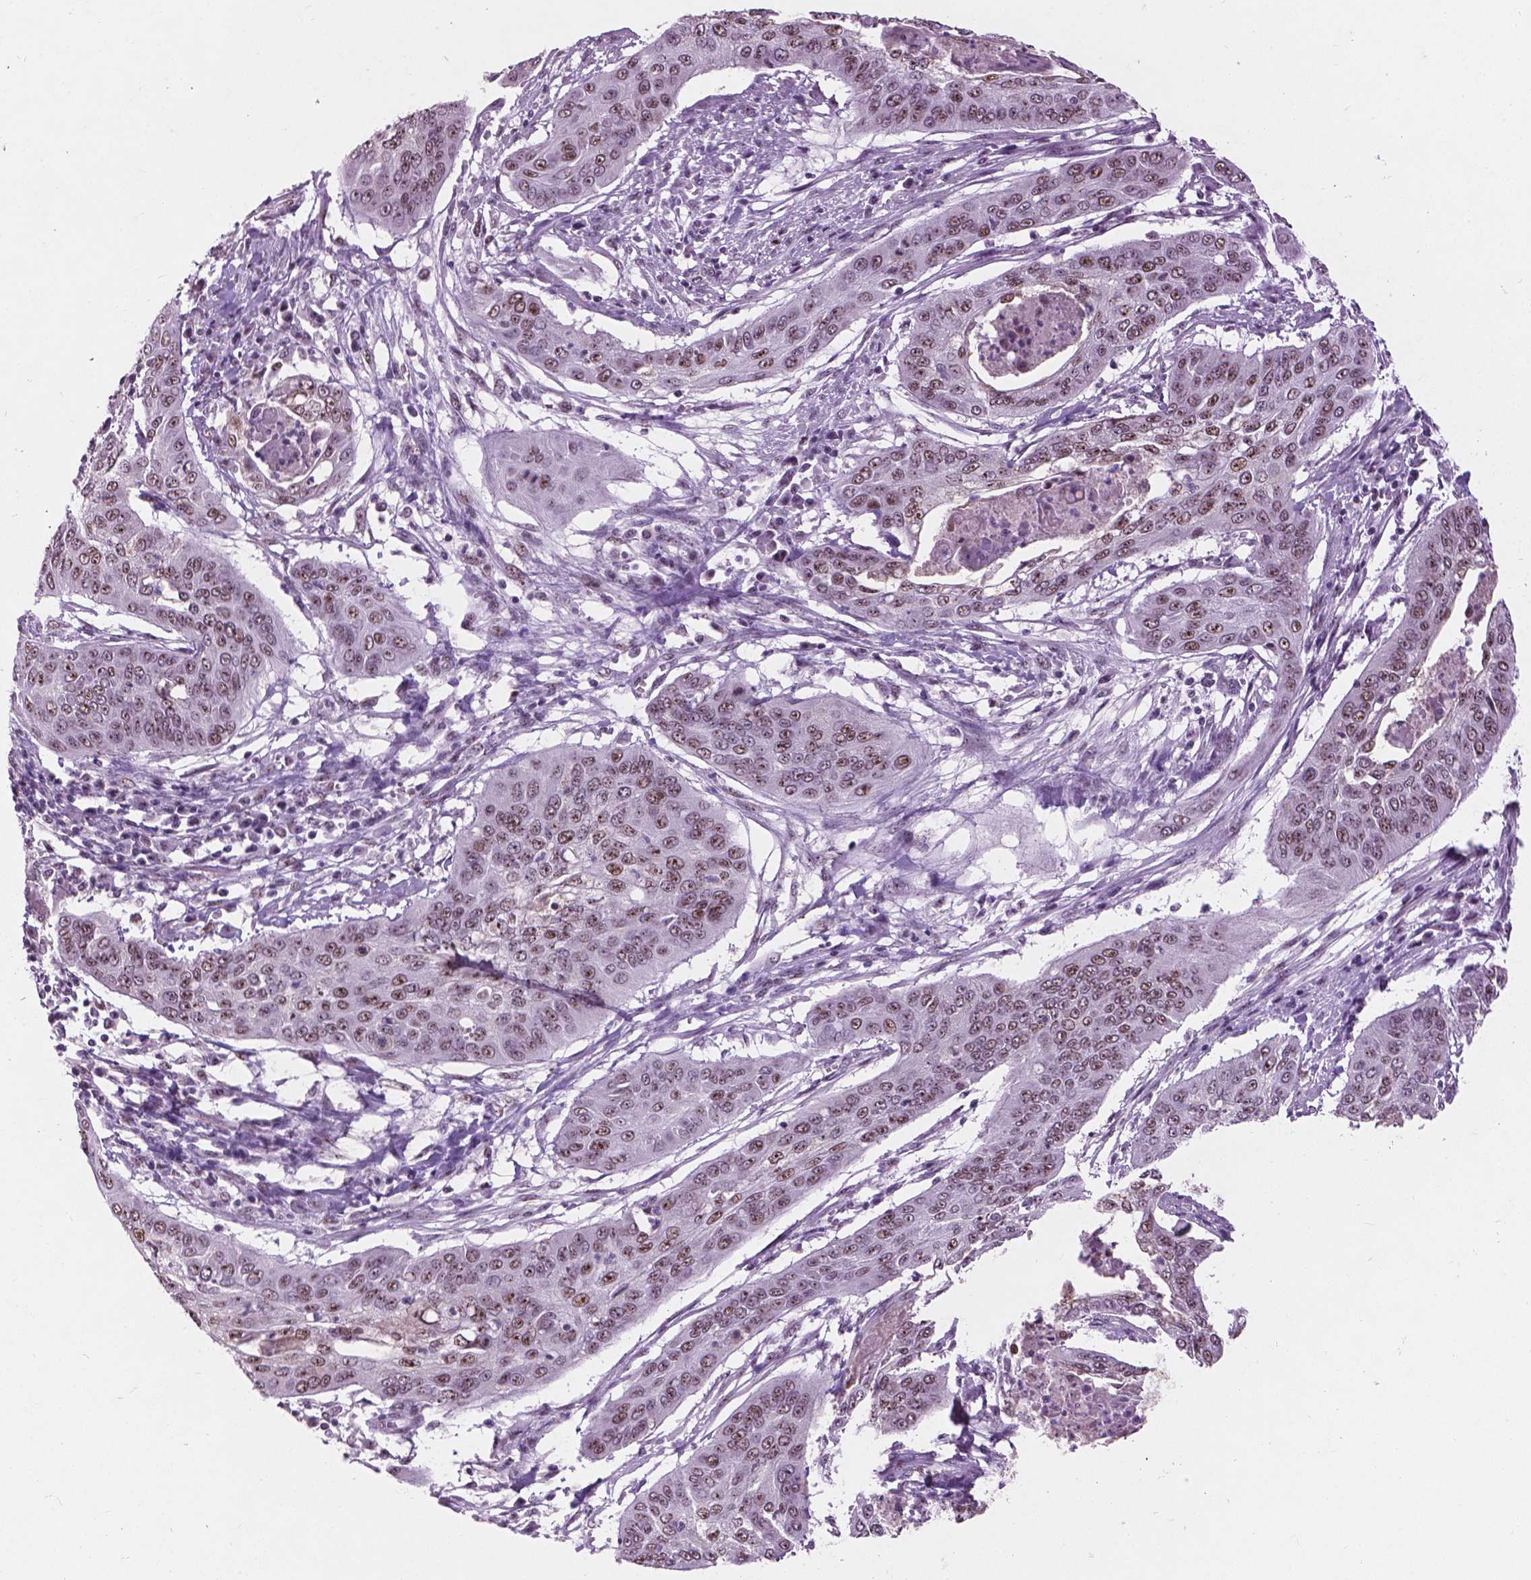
{"staining": {"intensity": "moderate", "quantity": ">75%", "location": "nuclear"}, "tissue": "cervical cancer", "cell_type": "Tumor cells", "image_type": "cancer", "snomed": [{"axis": "morphology", "description": "Squamous cell carcinoma, NOS"}, {"axis": "topography", "description": "Cervix"}], "caption": "Cervical squamous cell carcinoma was stained to show a protein in brown. There is medium levels of moderate nuclear expression in about >75% of tumor cells. (DAB = brown stain, brightfield microscopy at high magnification).", "gene": "COIL", "patient": {"sex": "female", "age": 39}}